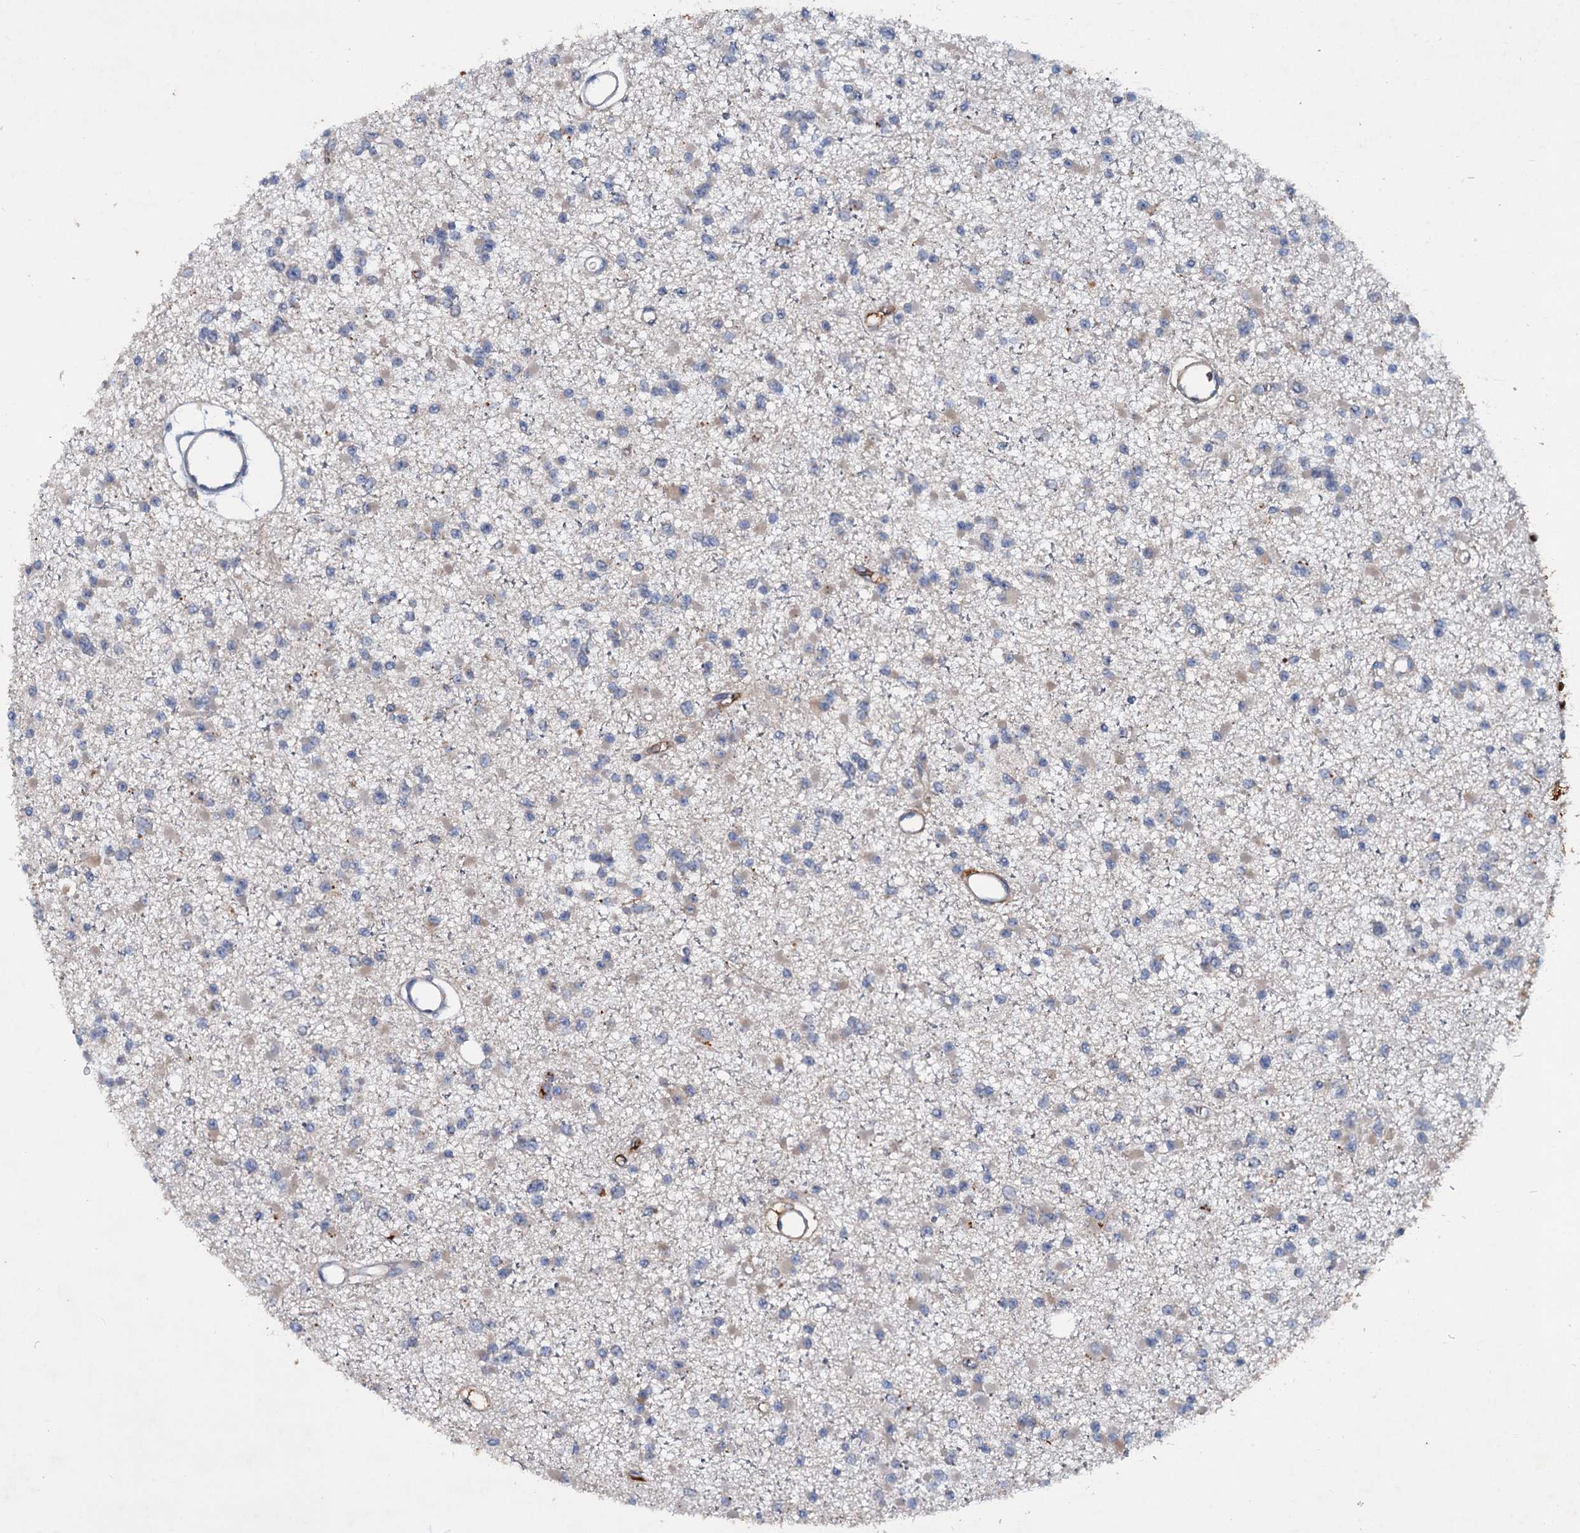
{"staining": {"intensity": "negative", "quantity": "none", "location": "none"}, "tissue": "glioma", "cell_type": "Tumor cells", "image_type": "cancer", "snomed": [{"axis": "morphology", "description": "Glioma, malignant, Low grade"}, {"axis": "topography", "description": "Brain"}], "caption": "This is an immunohistochemistry (IHC) histopathology image of malignant glioma (low-grade). There is no expression in tumor cells.", "gene": "CHRD", "patient": {"sex": "female", "age": 22}}